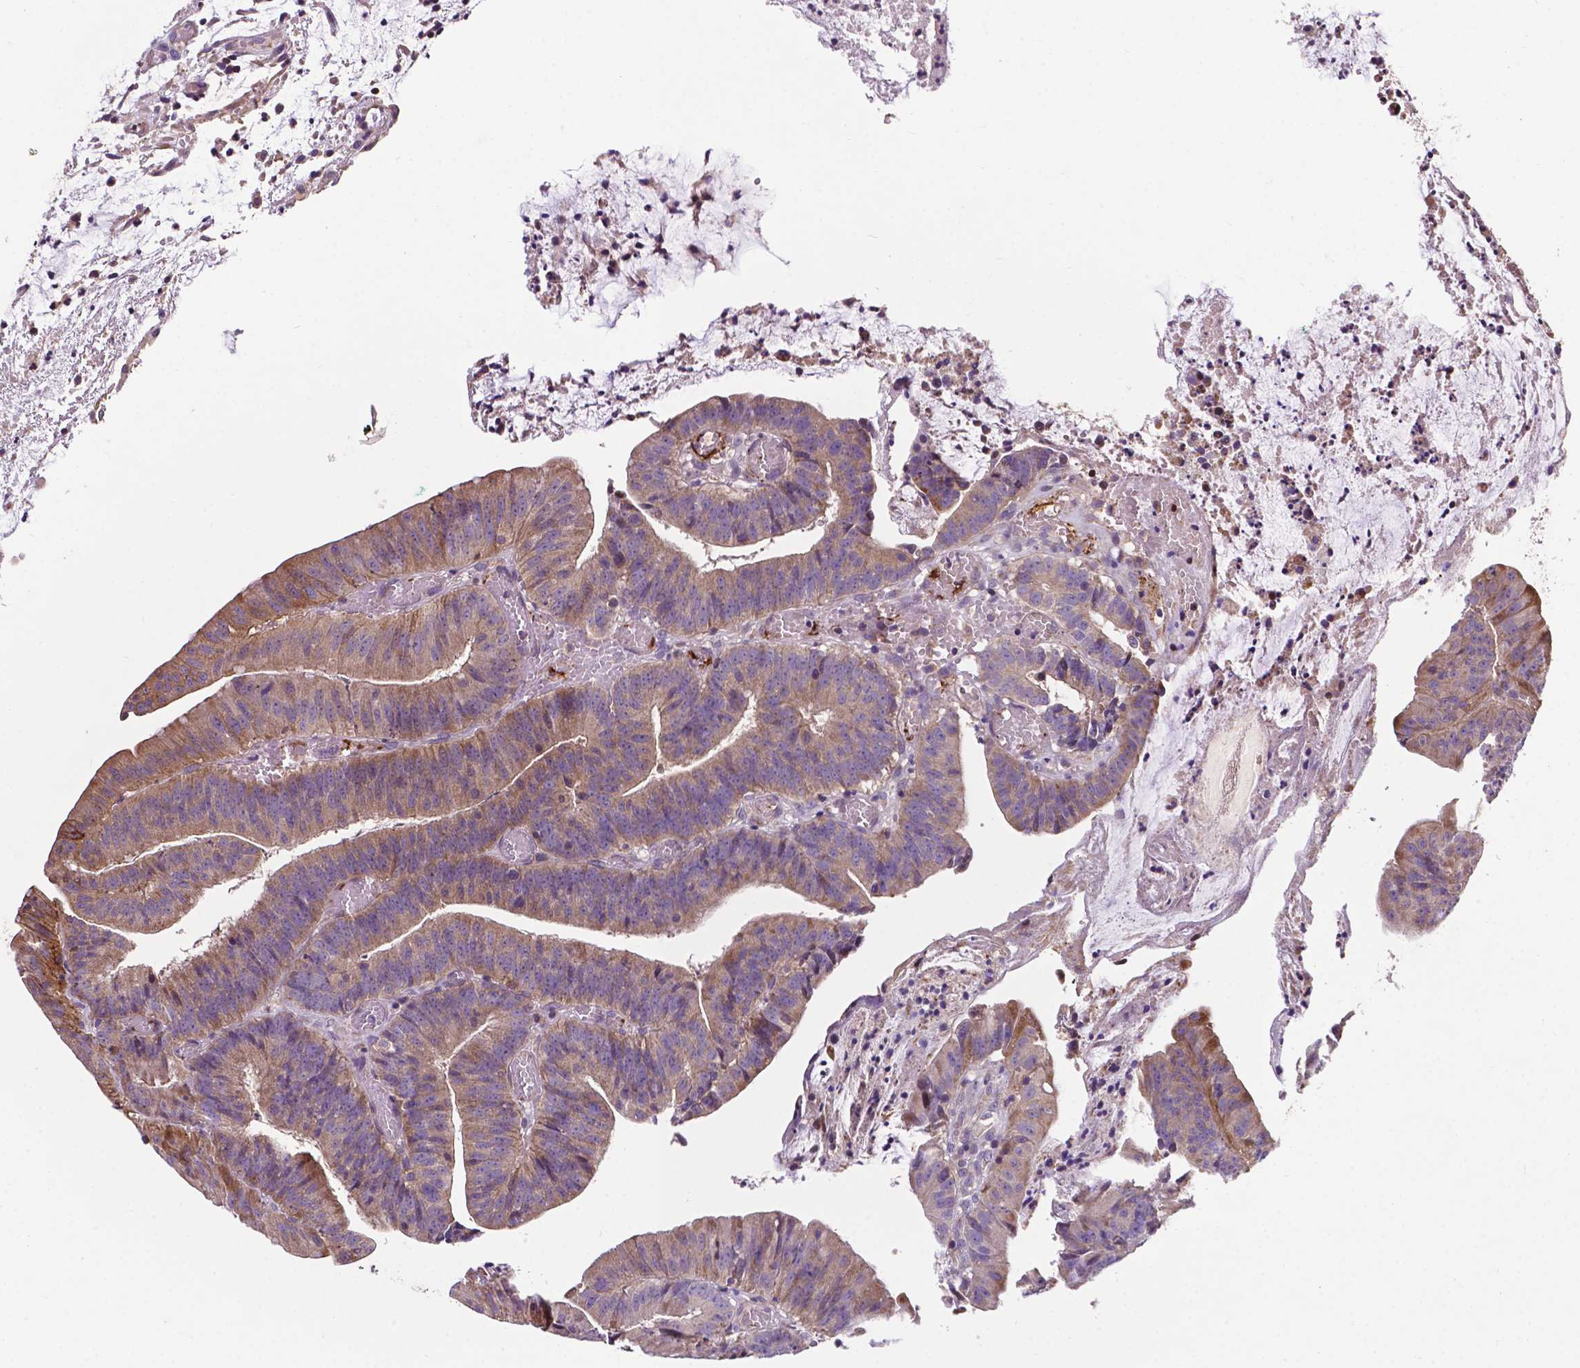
{"staining": {"intensity": "moderate", "quantity": "25%-75%", "location": "cytoplasmic/membranous"}, "tissue": "colorectal cancer", "cell_type": "Tumor cells", "image_type": "cancer", "snomed": [{"axis": "morphology", "description": "Adenocarcinoma, NOS"}, {"axis": "topography", "description": "Colon"}], "caption": "Adenocarcinoma (colorectal) was stained to show a protein in brown. There is medium levels of moderate cytoplasmic/membranous staining in approximately 25%-75% of tumor cells. The staining was performed using DAB (3,3'-diaminobenzidine), with brown indicating positive protein expression. Nuclei are stained blue with hematoxylin.", "gene": "SPNS2", "patient": {"sex": "female", "age": 78}}